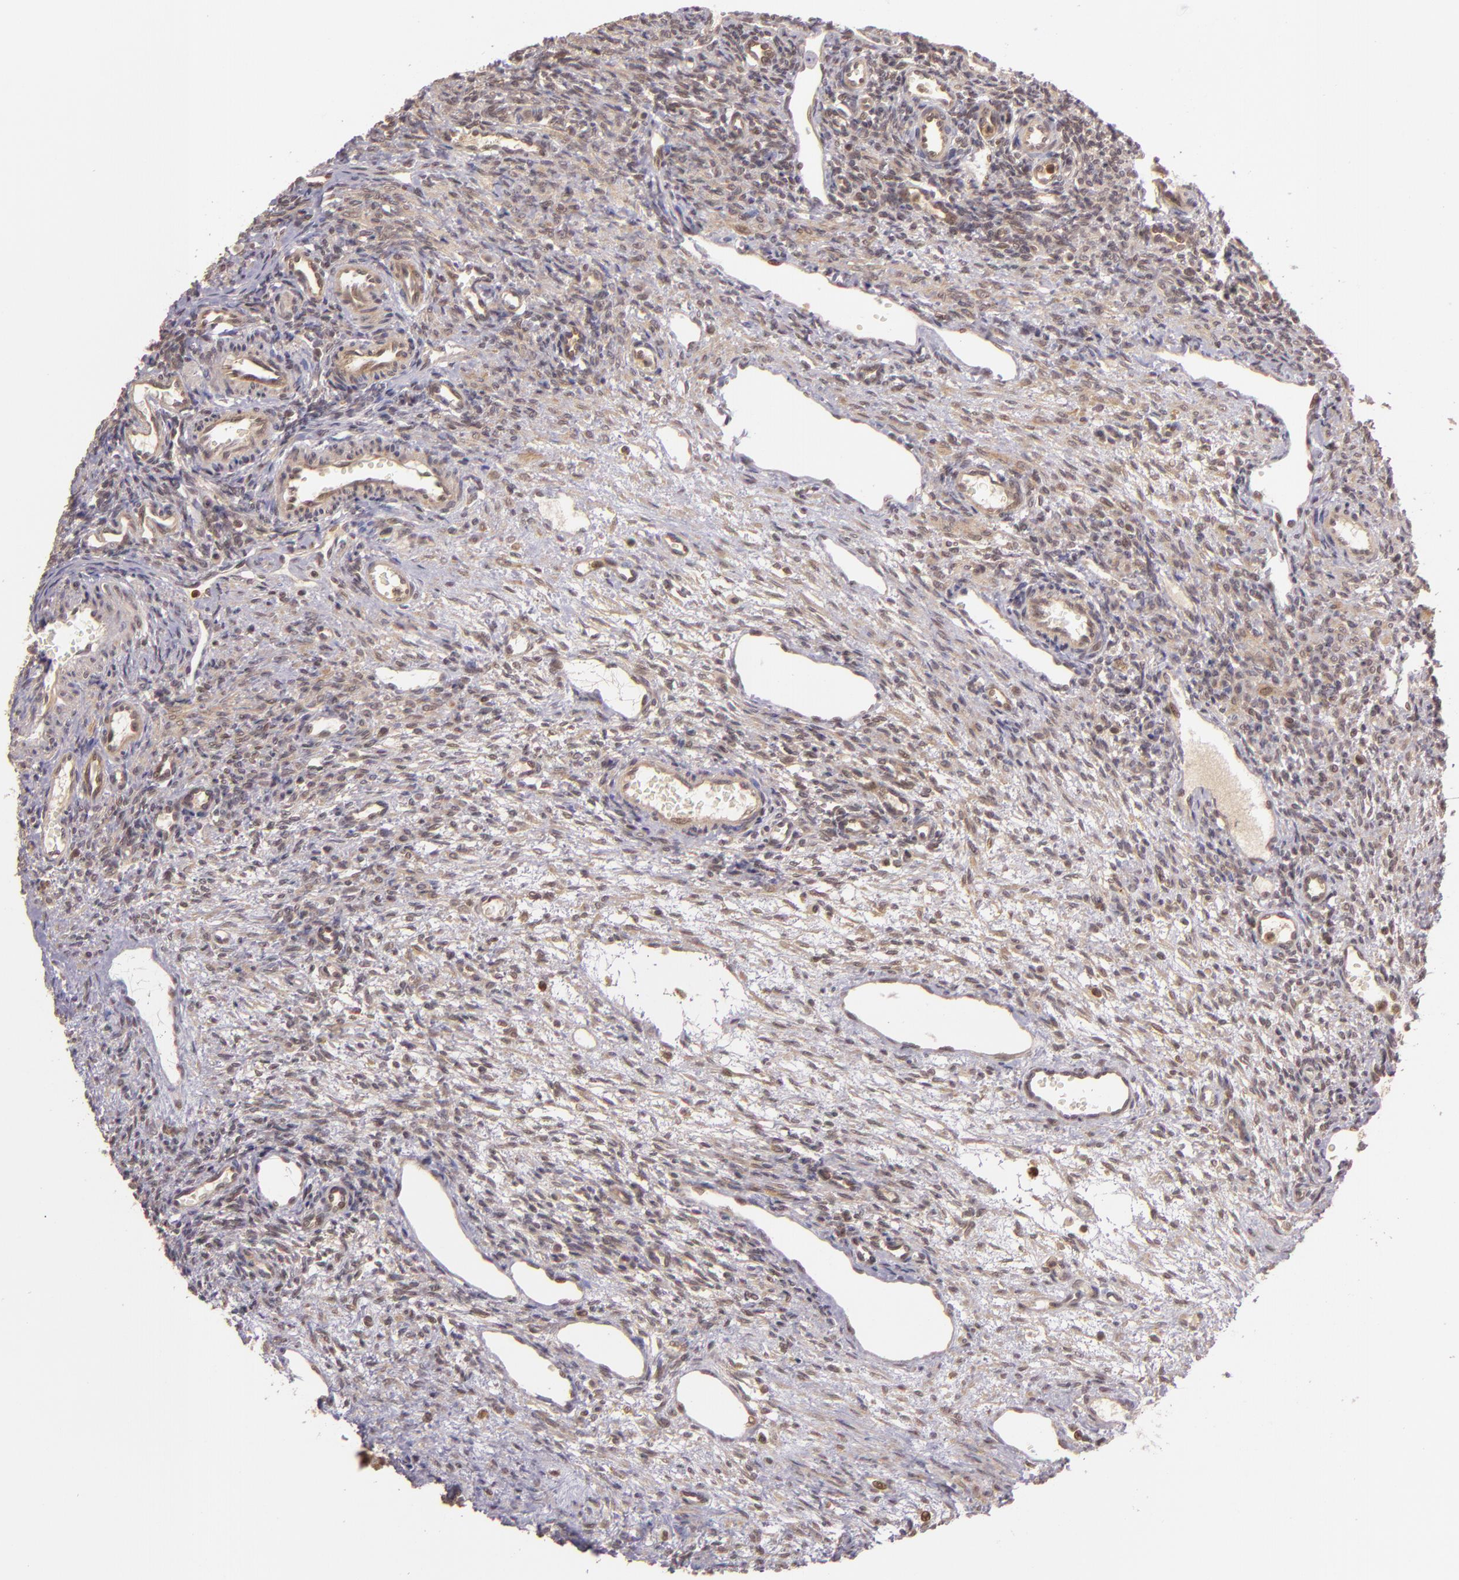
{"staining": {"intensity": "negative", "quantity": "none", "location": "none"}, "tissue": "ovary", "cell_type": "Ovarian stroma cells", "image_type": "normal", "snomed": [{"axis": "morphology", "description": "Normal tissue, NOS"}, {"axis": "topography", "description": "Ovary"}], "caption": "High power microscopy photomicrograph of an immunohistochemistry (IHC) image of unremarkable ovary, revealing no significant staining in ovarian stroma cells. (IHC, brightfield microscopy, high magnification).", "gene": "TXNRD2", "patient": {"sex": "female", "age": 33}}